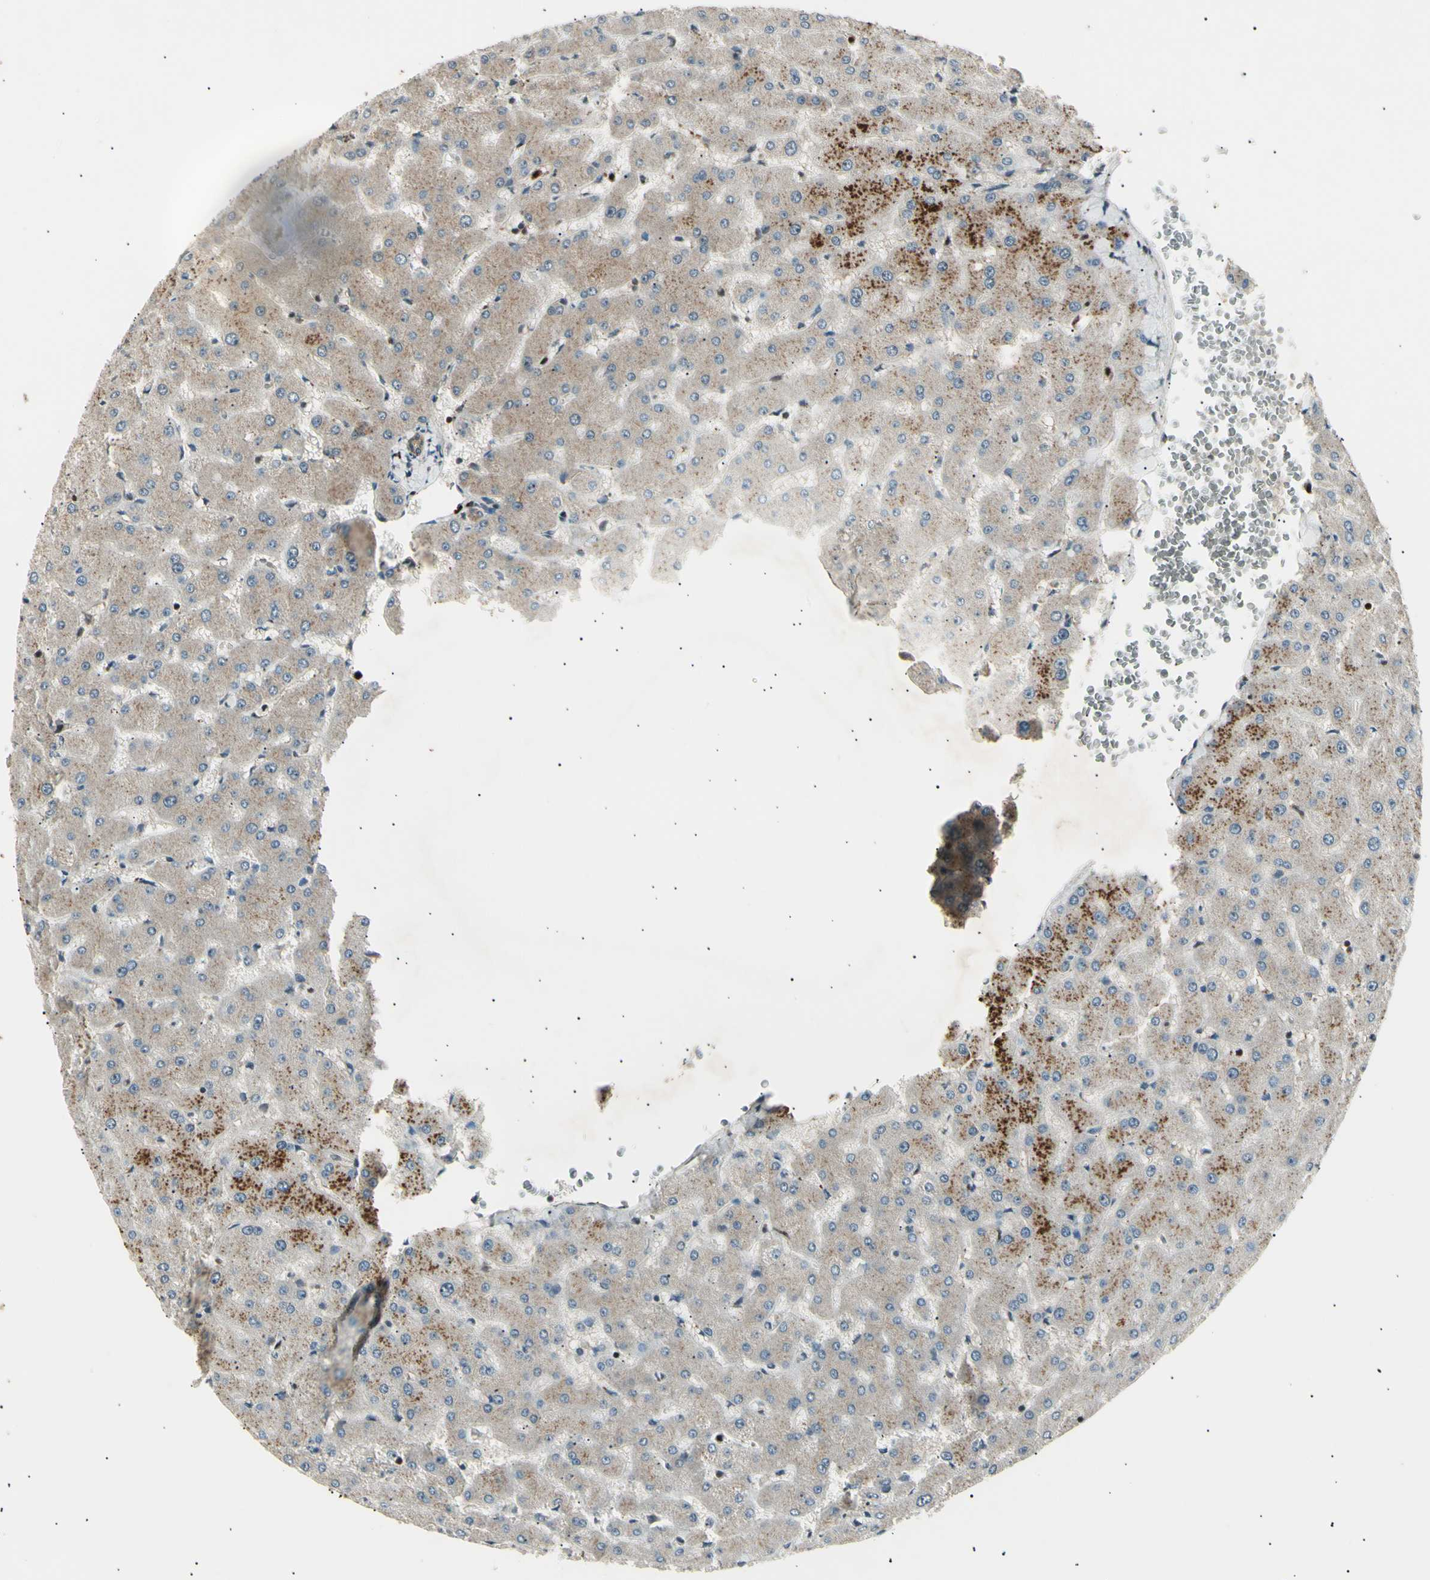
{"staining": {"intensity": "weak", "quantity": ">75%", "location": "cytoplasmic/membranous"}, "tissue": "liver", "cell_type": "Cholangiocytes", "image_type": "normal", "snomed": [{"axis": "morphology", "description": "Normal tissue, NOS"}, {"axis": "topography", "description": "Liver"}], "caption": "Weak cytoplasmic/membranous expression for a protein is seen in about >75% of cholangiocytes of benign liver using immunohistochemistry.", "gene": "NUAK2", "patient": {"sex": "female", "age": 63}}